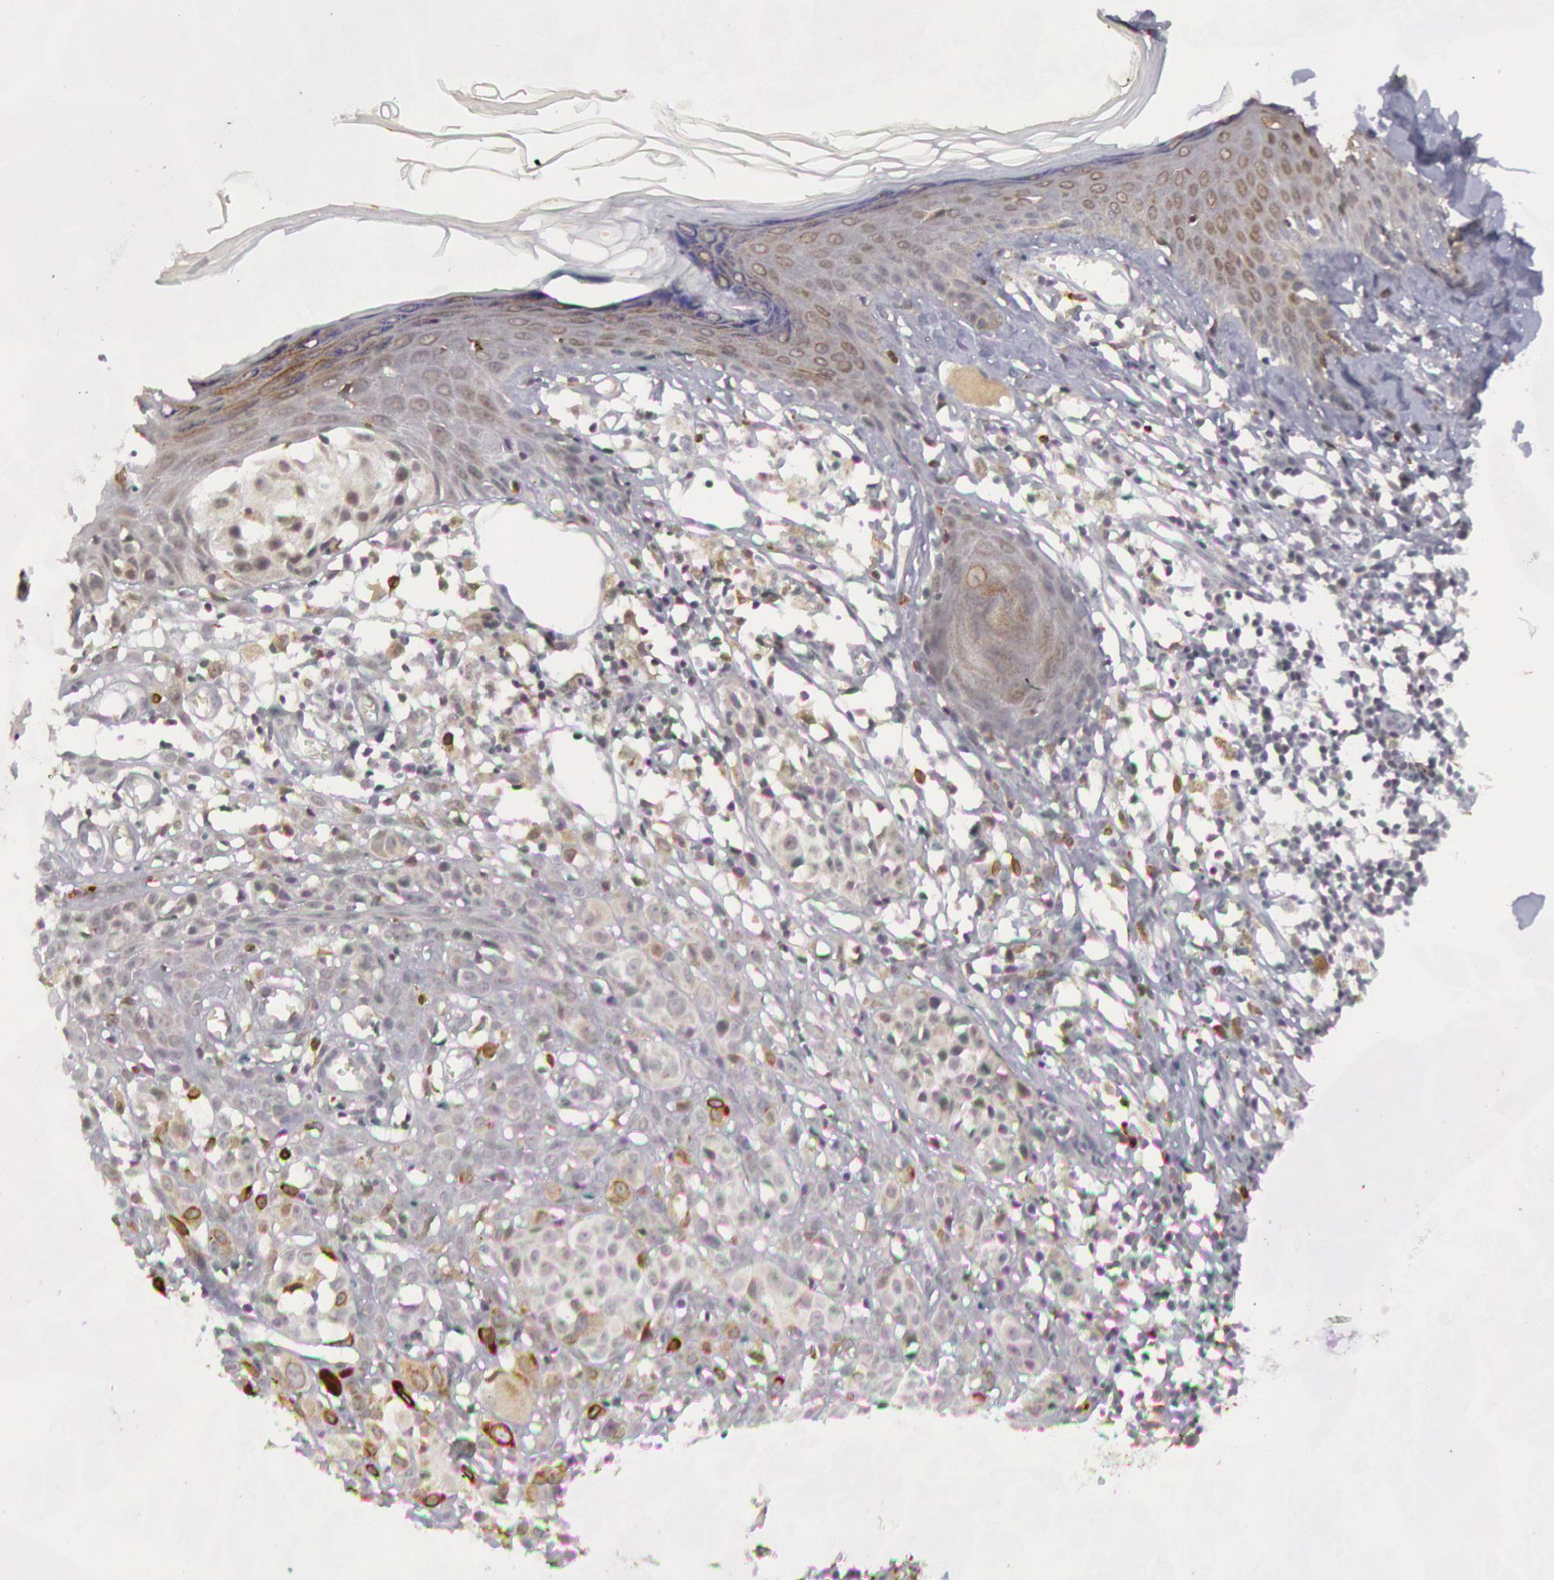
{"staining": {"intensity": "strong", "quantity": "<25%", "location": "cytoplasmic/membranous"}, "tissue": "melanoma", "cell_type": "Tumor cells", "image_type": "cancer", "snomed": [{"axis": "morphology", "description": "Malignant melanoma, NOS"}, {"axis": "topography", "description": "Skin"}], "caption": "Malignant melanoma was stained to show a protein in brown. There is medium levels of strong cytoplasmic/membranous positivity in approximately <25% of tumor cells.", "gene": "PTGS2", "patient": {"sex": "female", "age": 52}}